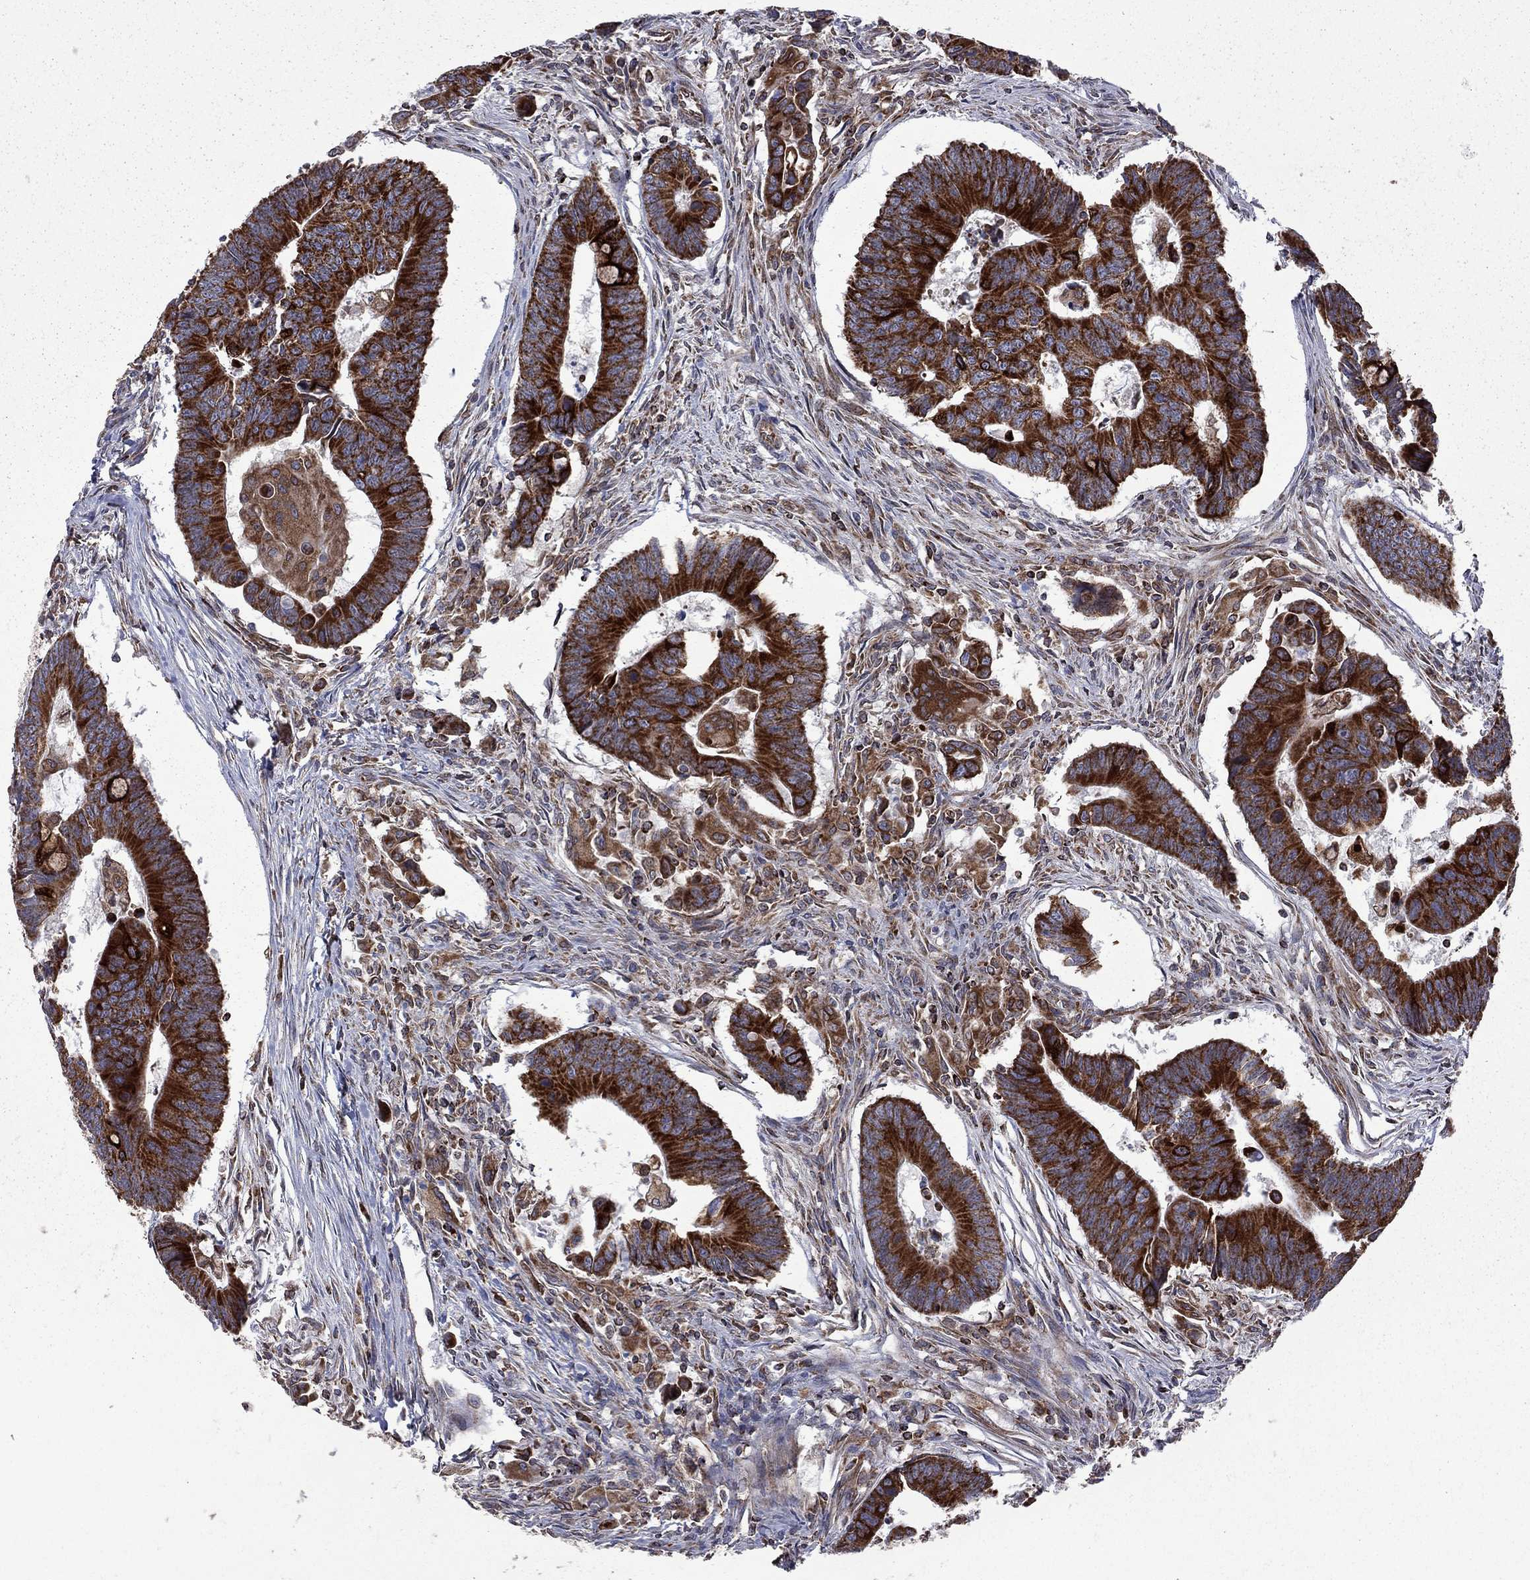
{"staining": {"intensity": "strong", "quantity": "25%-75%", "location": "cytoplasmic/membranous"}, "tissue": "colorectal cancer", "cell_type": "Tumor cells", "image_type": "cancer", "snomed": [{"axis": "morphology", "description": "Adenocarcinoma, NOS"}, {"axis": "topography", "description": "Rectum"}], "caption": "A brown stain highlights strong cytoplasmic/membranous staining of a protein in human colorectal cancer tumor cells.", "gene": "CLPTM1", "patient": {"sex": "male", "age": 67}}